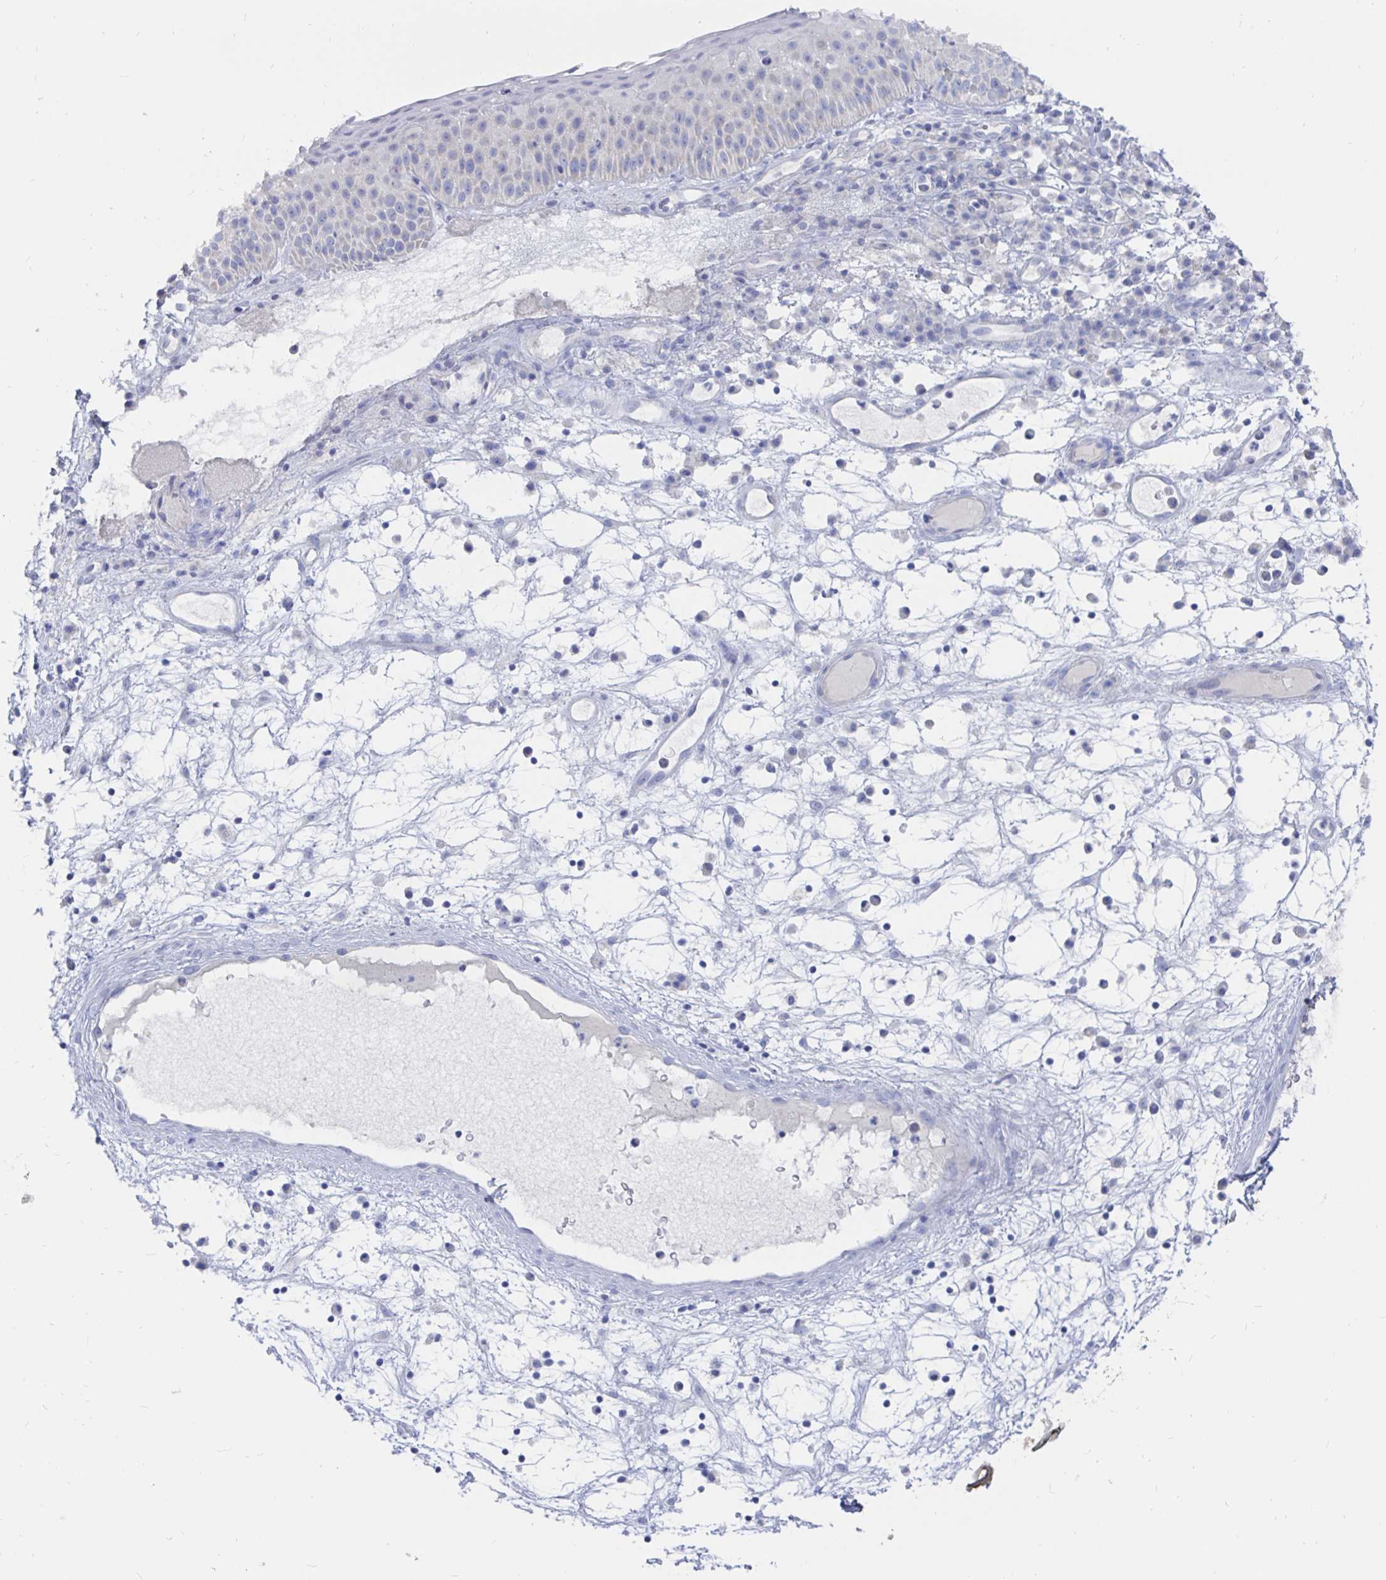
{"staining": {"intensity": "negative", "quantity": "none", "location": "none"}, "tissue": "nasopharynx", "cell_type": "Respiratory epithelial cells", "image_type": "normal", "snomed": [{"axis": "morphology", "description": "Normal tissue, NOS"}, {"axis": "topography", "description": "Nasopharynx"}], "caption": "An IHC micrograph of unremarkable nasopharynx is shown. There is no staining in respiratory epithelial cells of nasopharynx. (DAB (3,3'-diaminobenzidine) immunohistochemistry visualized using brightfield microscopy, high magnification).", "gene": "COX16", "patient": {"sex": "male", "age": 56}}